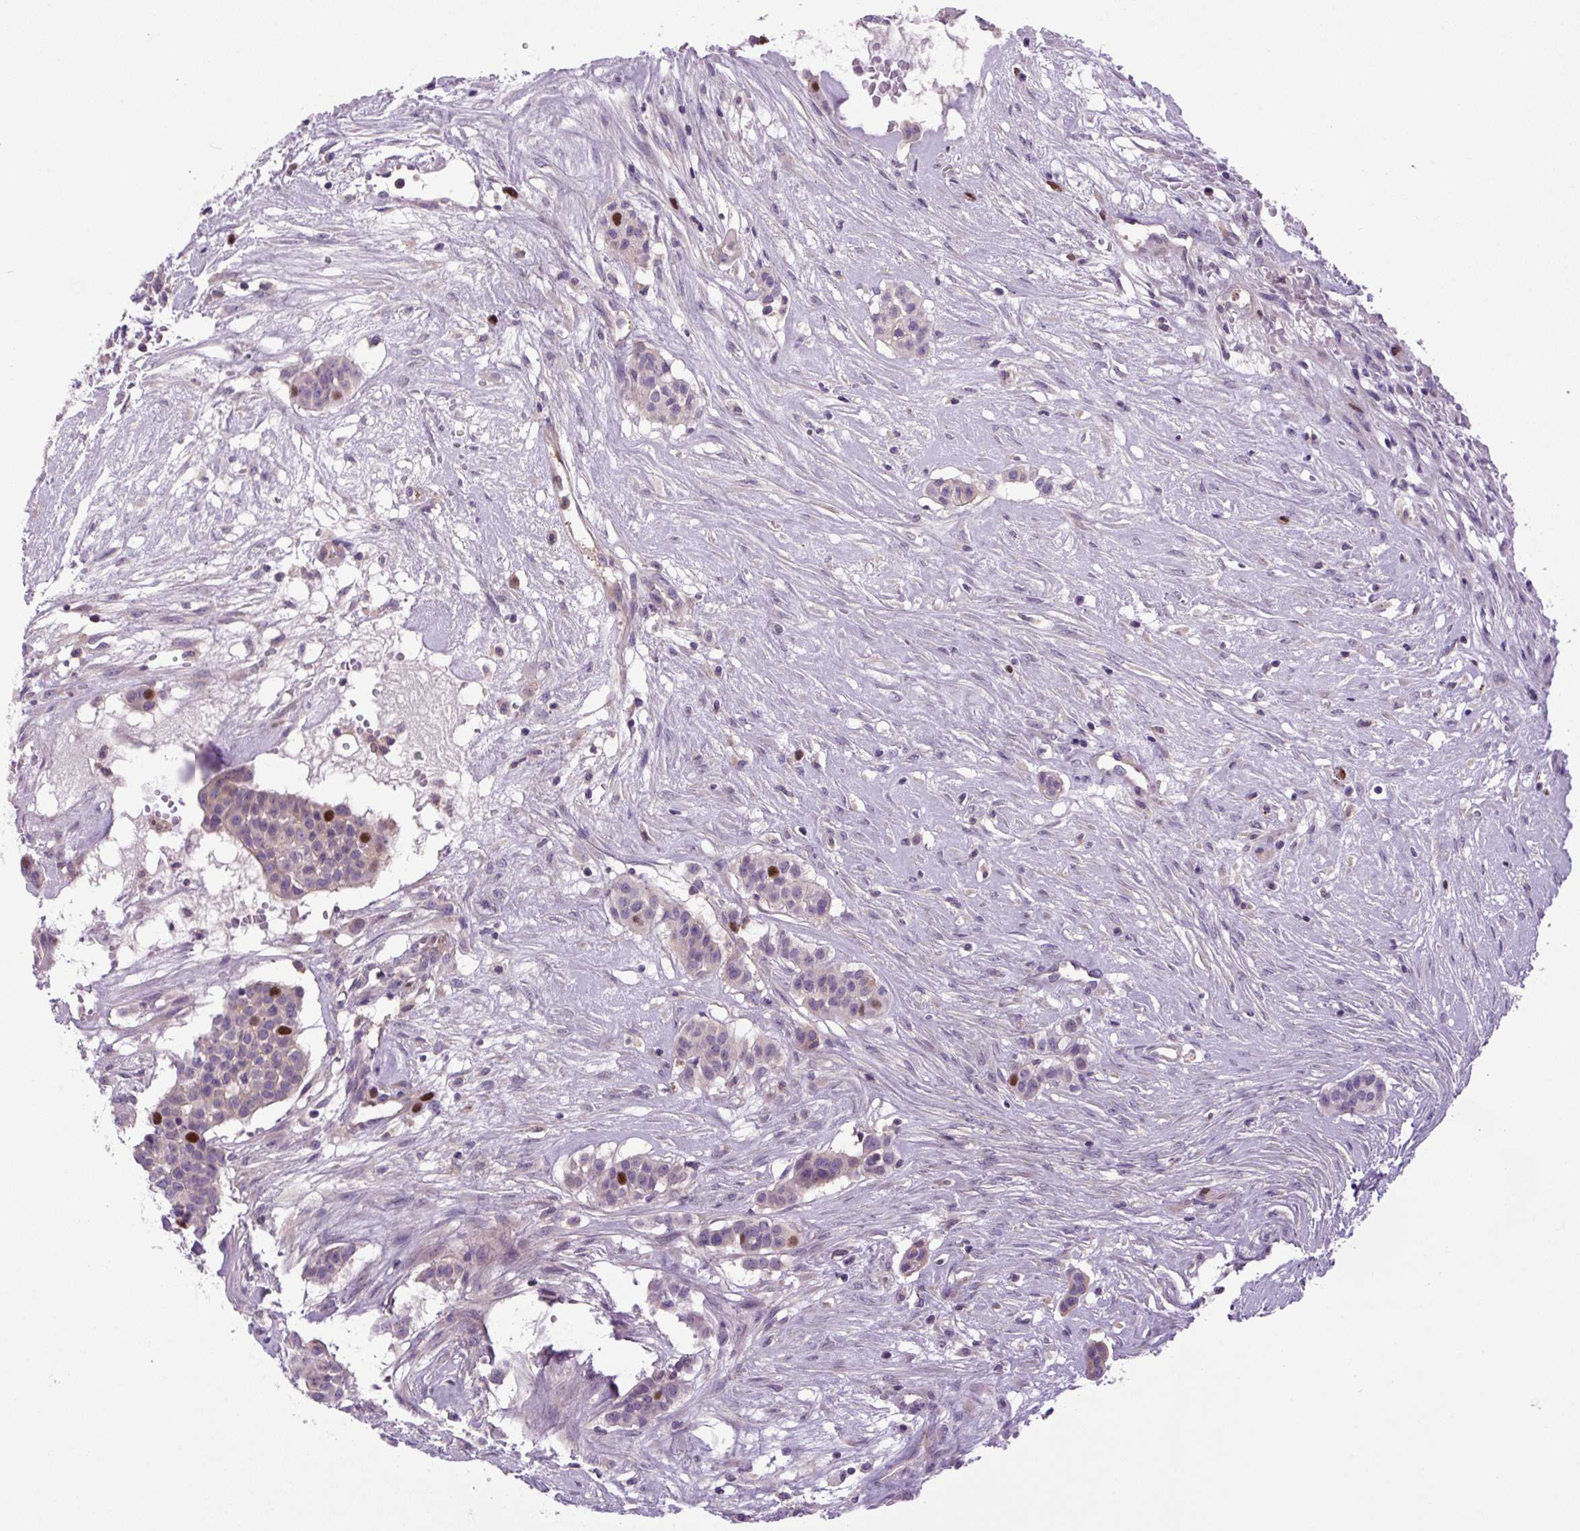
{"staining": {"intensity": "strong", "quantity": "<25%", "location": "nuclear"}, "tissue": "head and neck cancer", "cell_type": "Tumor cells", "image_type": "cancer", "snomed": [{"axis": "morphology", "description": "Adenocarcinoma, NOS"}, {"axis": "topography", "description": "Head-Neck"}], "caption": "A brown stain highlights strong nuclear expression of a protein in head and neck adenocarcinoma tumor cells.", "gene": "KIFC1", "patient": {"sex": "male", "age": 81}}